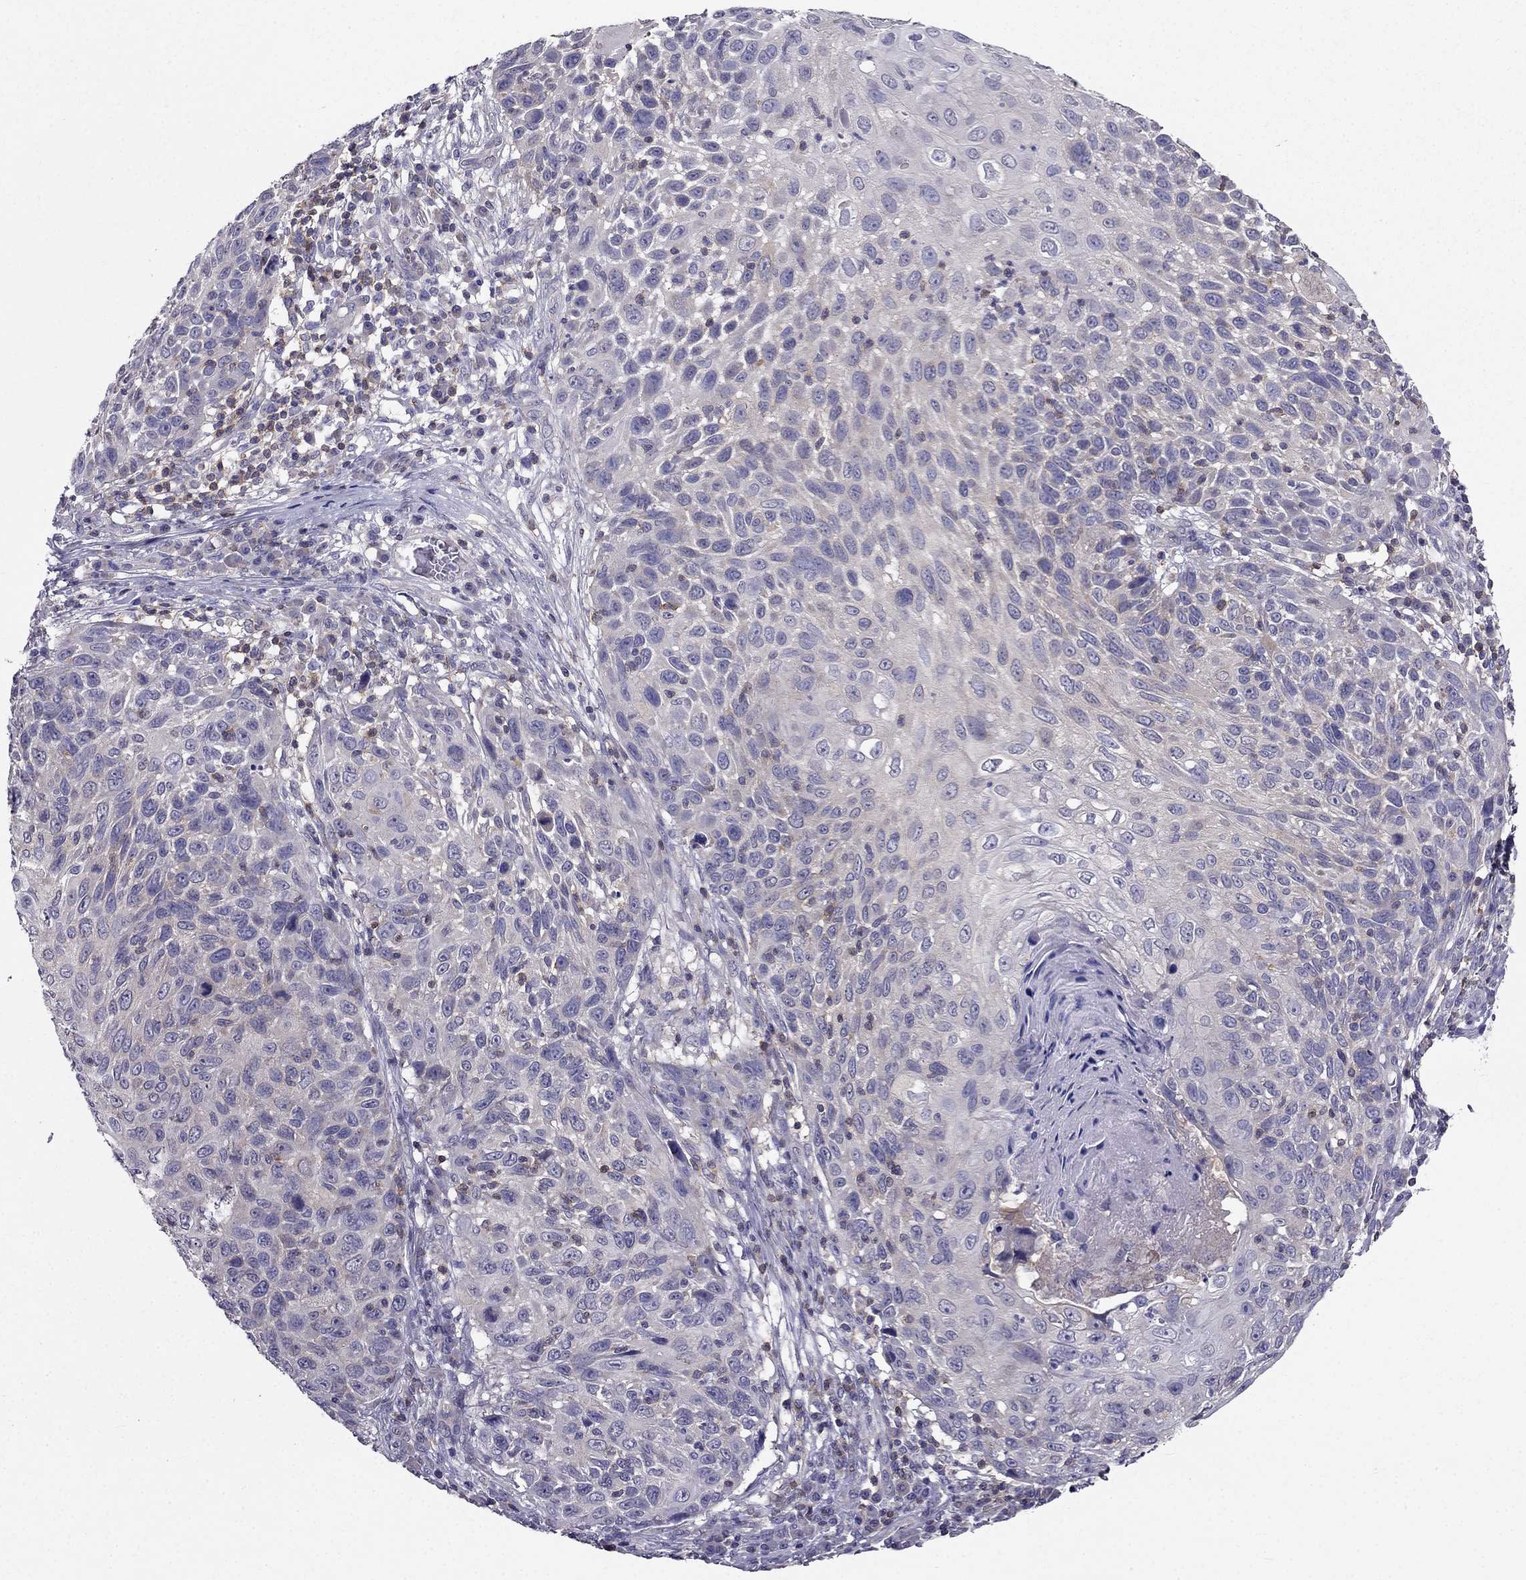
{"staining": {"intensity": "negative", "quantity": "none", "location": "none"}, "tissue": "skin cancer", "cell_type": "Tumor cells", "image_type": "cancer", "snomed": [{"axis": "morphology", "description": "Squamous cell carcinoma, NOS"}, {"axis": "topography", "description": "Skin"}], "caption": "Tumor cells show no significant expression in skin cancer.", "gene": "AAK1", "patient": {"sex": "male", "age": 92}}